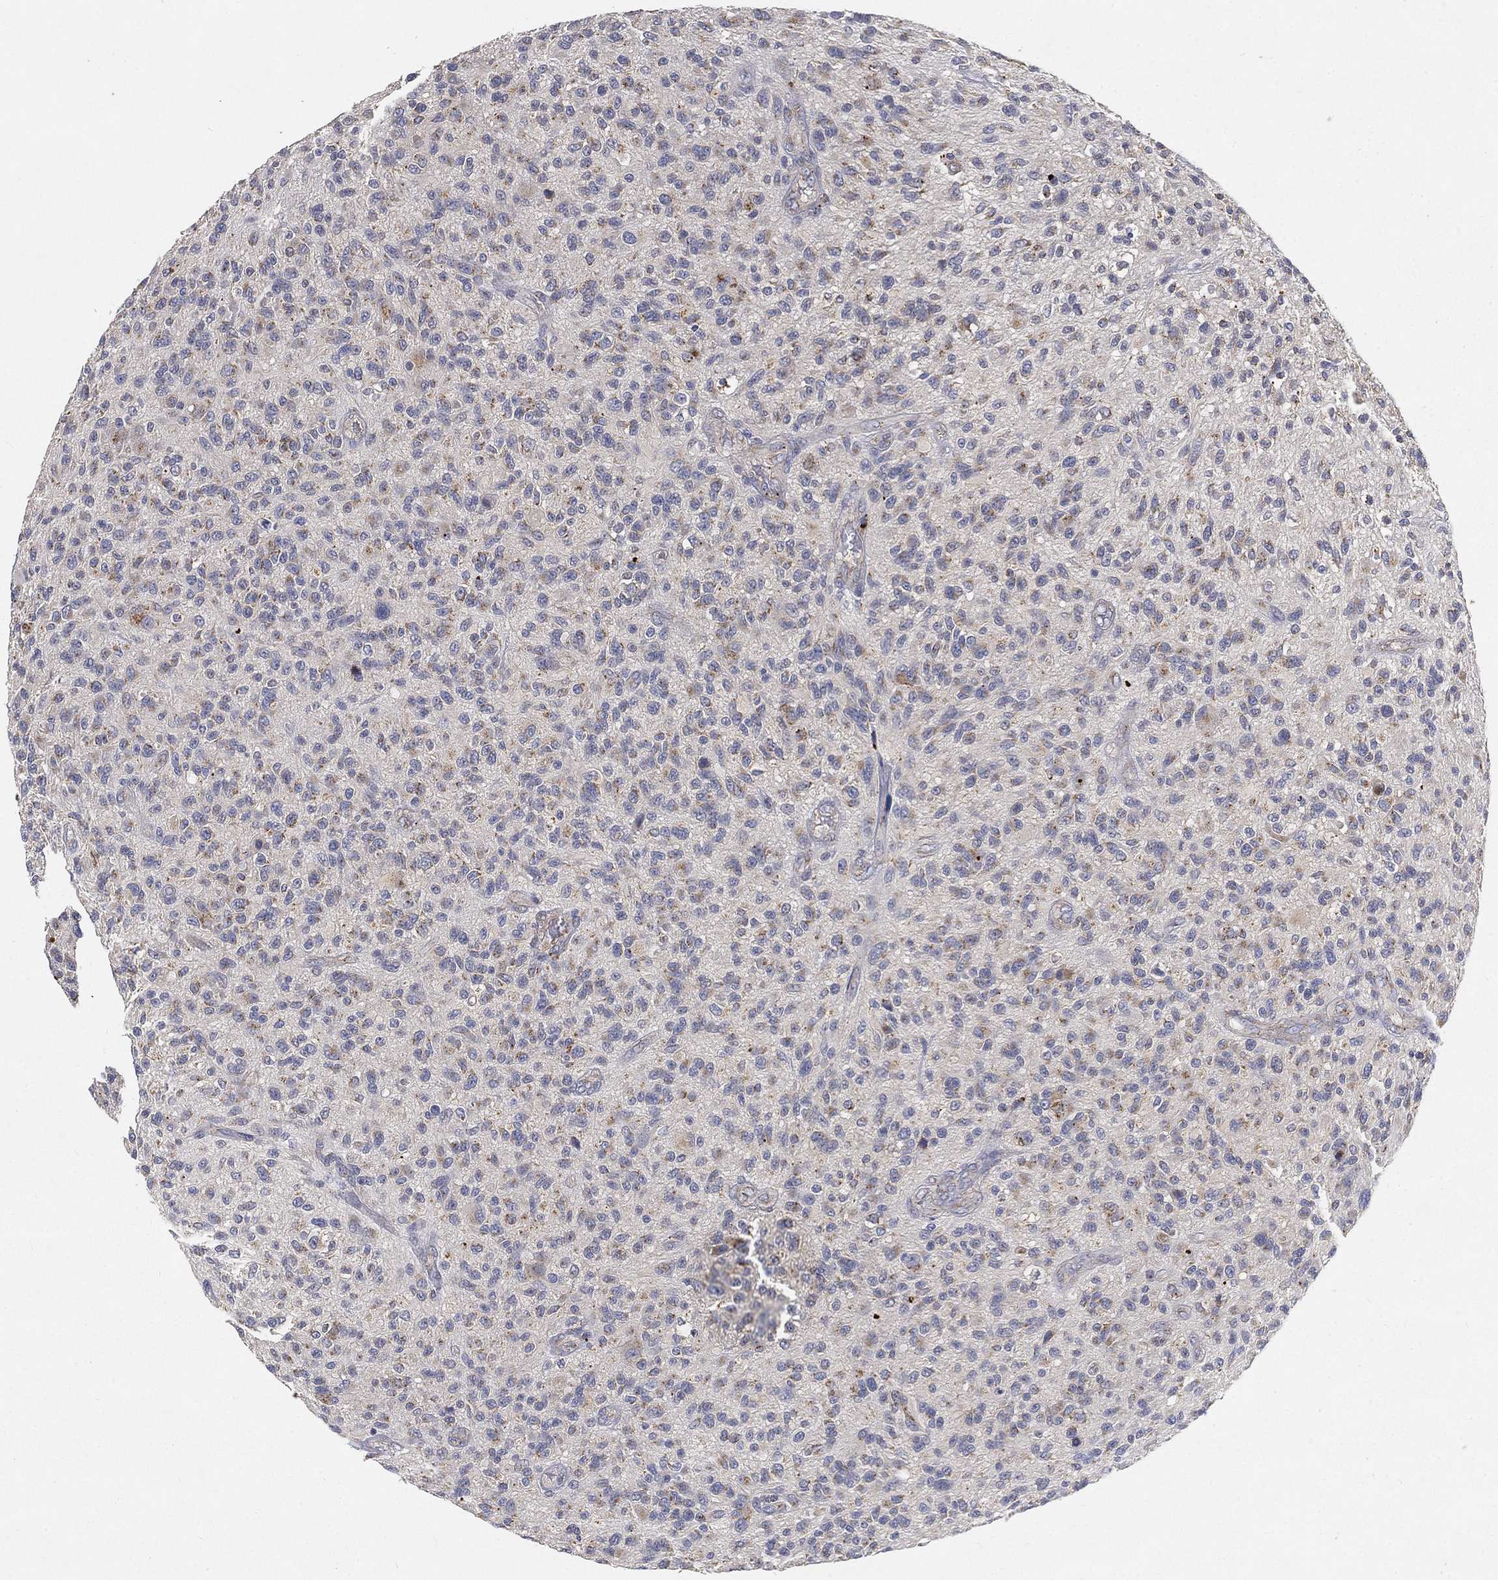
{"staining": {"intensity": "negative", "quantity": "none", "location": "none"}, "tissue": "glioma", "cell_type": "Tumor cells", "image_type": "cancer", "snomed": [{"axis": "morphology", "description": "Glioma, malignant, High grade"}, {"axis": "topography", "description": "Brain"}], "caption": "High-grade glioma (malignant) was stained to show a protein in brown. There is no significant positivity in tumor cells.", "gene": "CTSL", "patient": {"sex": "male", "age": 47}}